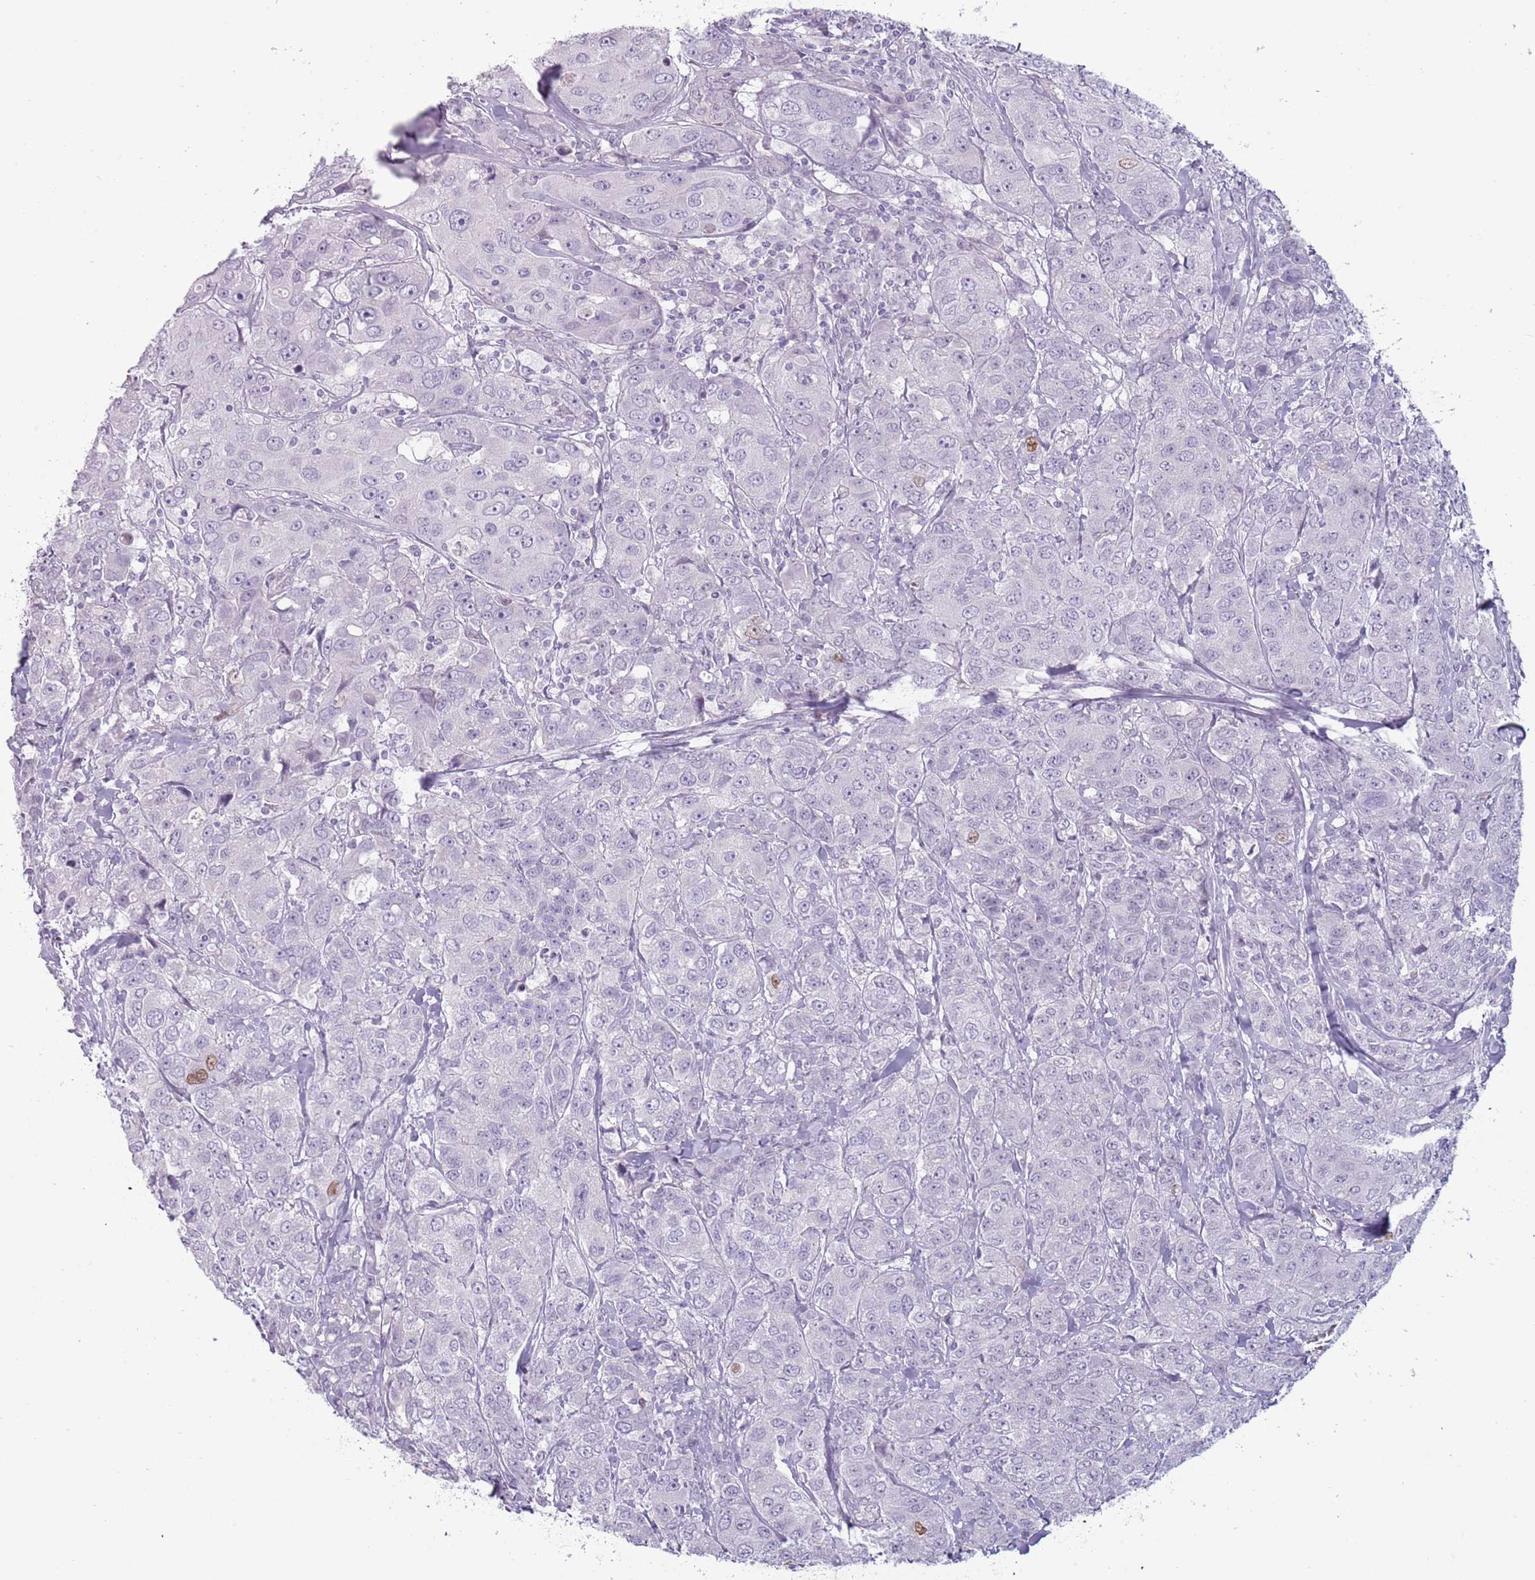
{"staining": {"intensity": "negative", "quantity": "none", "location": "none"}, "tissue": "breast cancer", "cell_type": "Tumor cells", "image_type": "cancer", "snomed": [{"axis": "morphology", "description": "Duct carcinoma"}, {"axis": "topography", "description": "Breast"}], "caption": "This is an immunohistochemistry histopathology image of breast cancer (intraductal carcinoma). There is no expression in tumor cells.", "gene": "RFX2", "patient": {"sex": "female", "age": 43}}